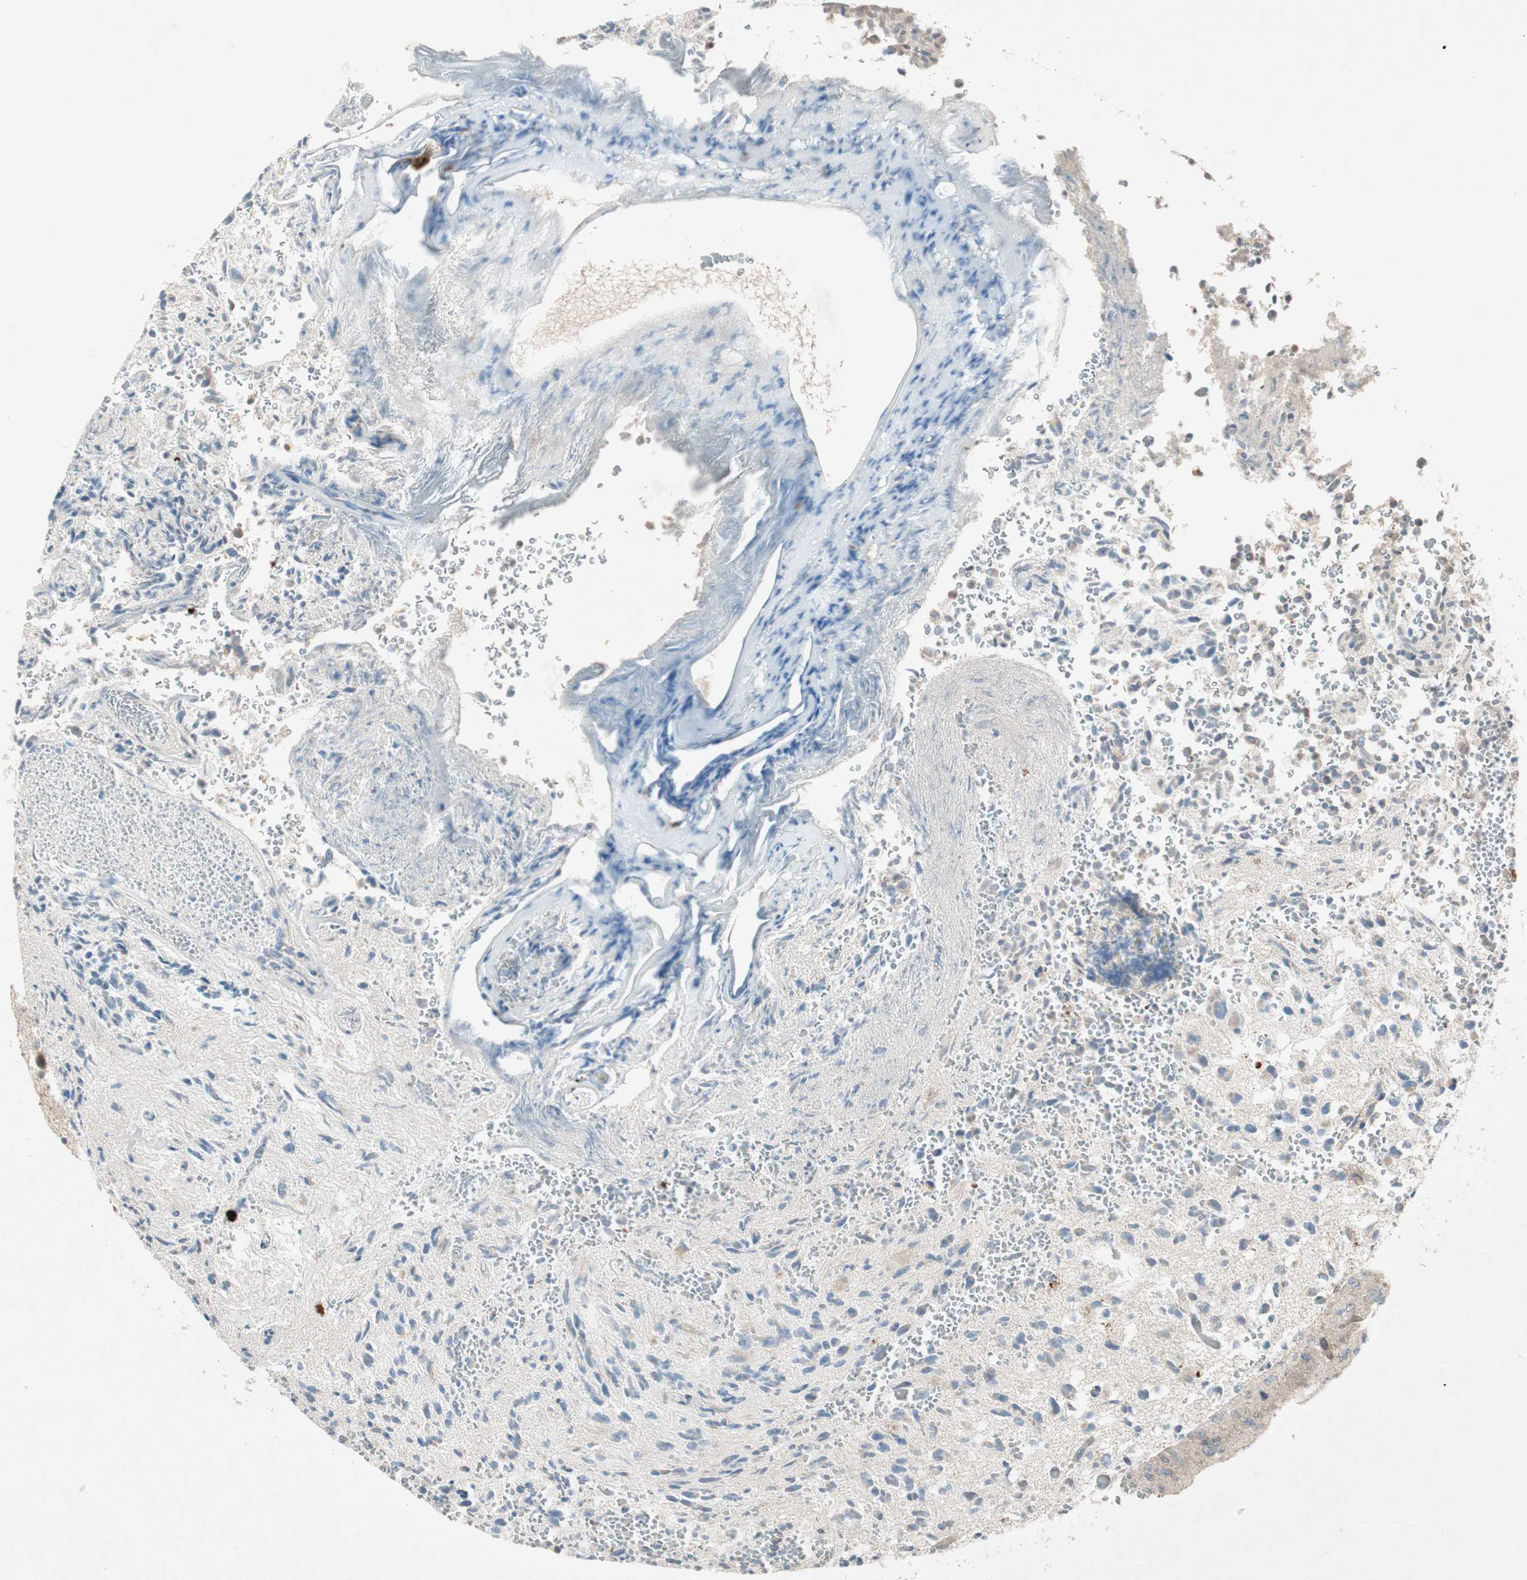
{"staining": {"intensity": "weak", "quantity": "25%-75%", "location": "cytoplasmic/membranous"}, "tissue": "glioma", "cell_type": "Tumor cells", "image_type": "cancer", "snomed": [{"axis": "morphology", "description": "Glioma, malignant, High grade"}, {"axis": "topography", "description": "pancreas cauda"}], "caption": "Weak cytoplasmic/membranous expression for a protein is appreciated in approximately 25%-75% of tumor cells of malignant glioma (high-grade) using immunohistochemistry.", "gene": "APOO", "patient": {"sex": "male", "age": 60}}